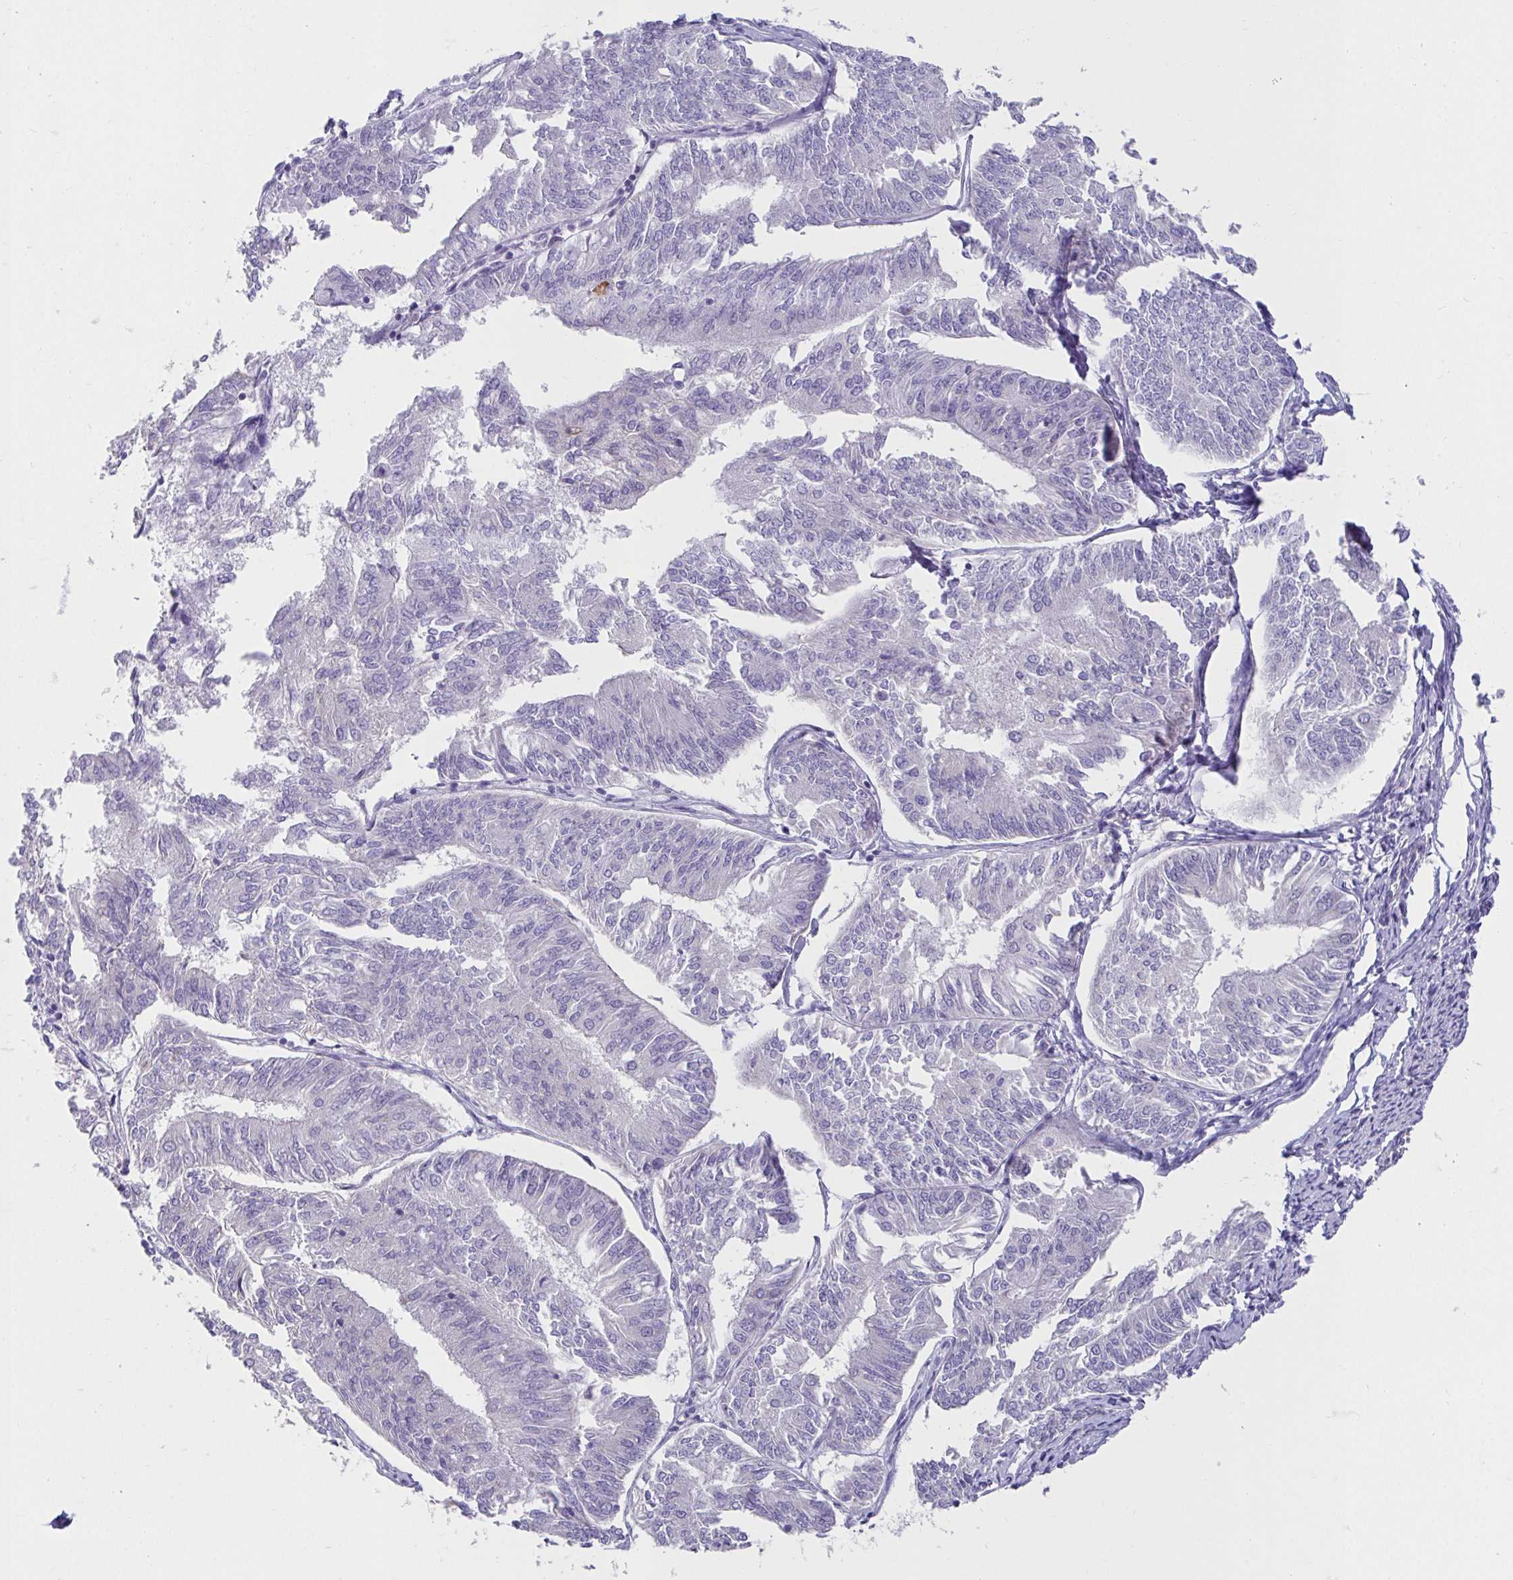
{"staining": {"intensity": "negative", "quantity": "none", "location": "none"}, "tissue": "endometrial cancer", "cell_type": "Tumor cells", "image_type": "cancer", "snomed": [{"axis": "morphology", "description": "Adenocarcinoma, NOS"}, {"axis": "topography", "description": "Endometrium"}], "caption": "The image shows no staining of tumor cells in endometrial adenocarcinoma. The staining is performed using DAB brown chromogen with nuclei counter-stained in using hematoxylin.", "gene": "CXCR1", "patient": {"sex": "female", "age": 58}}